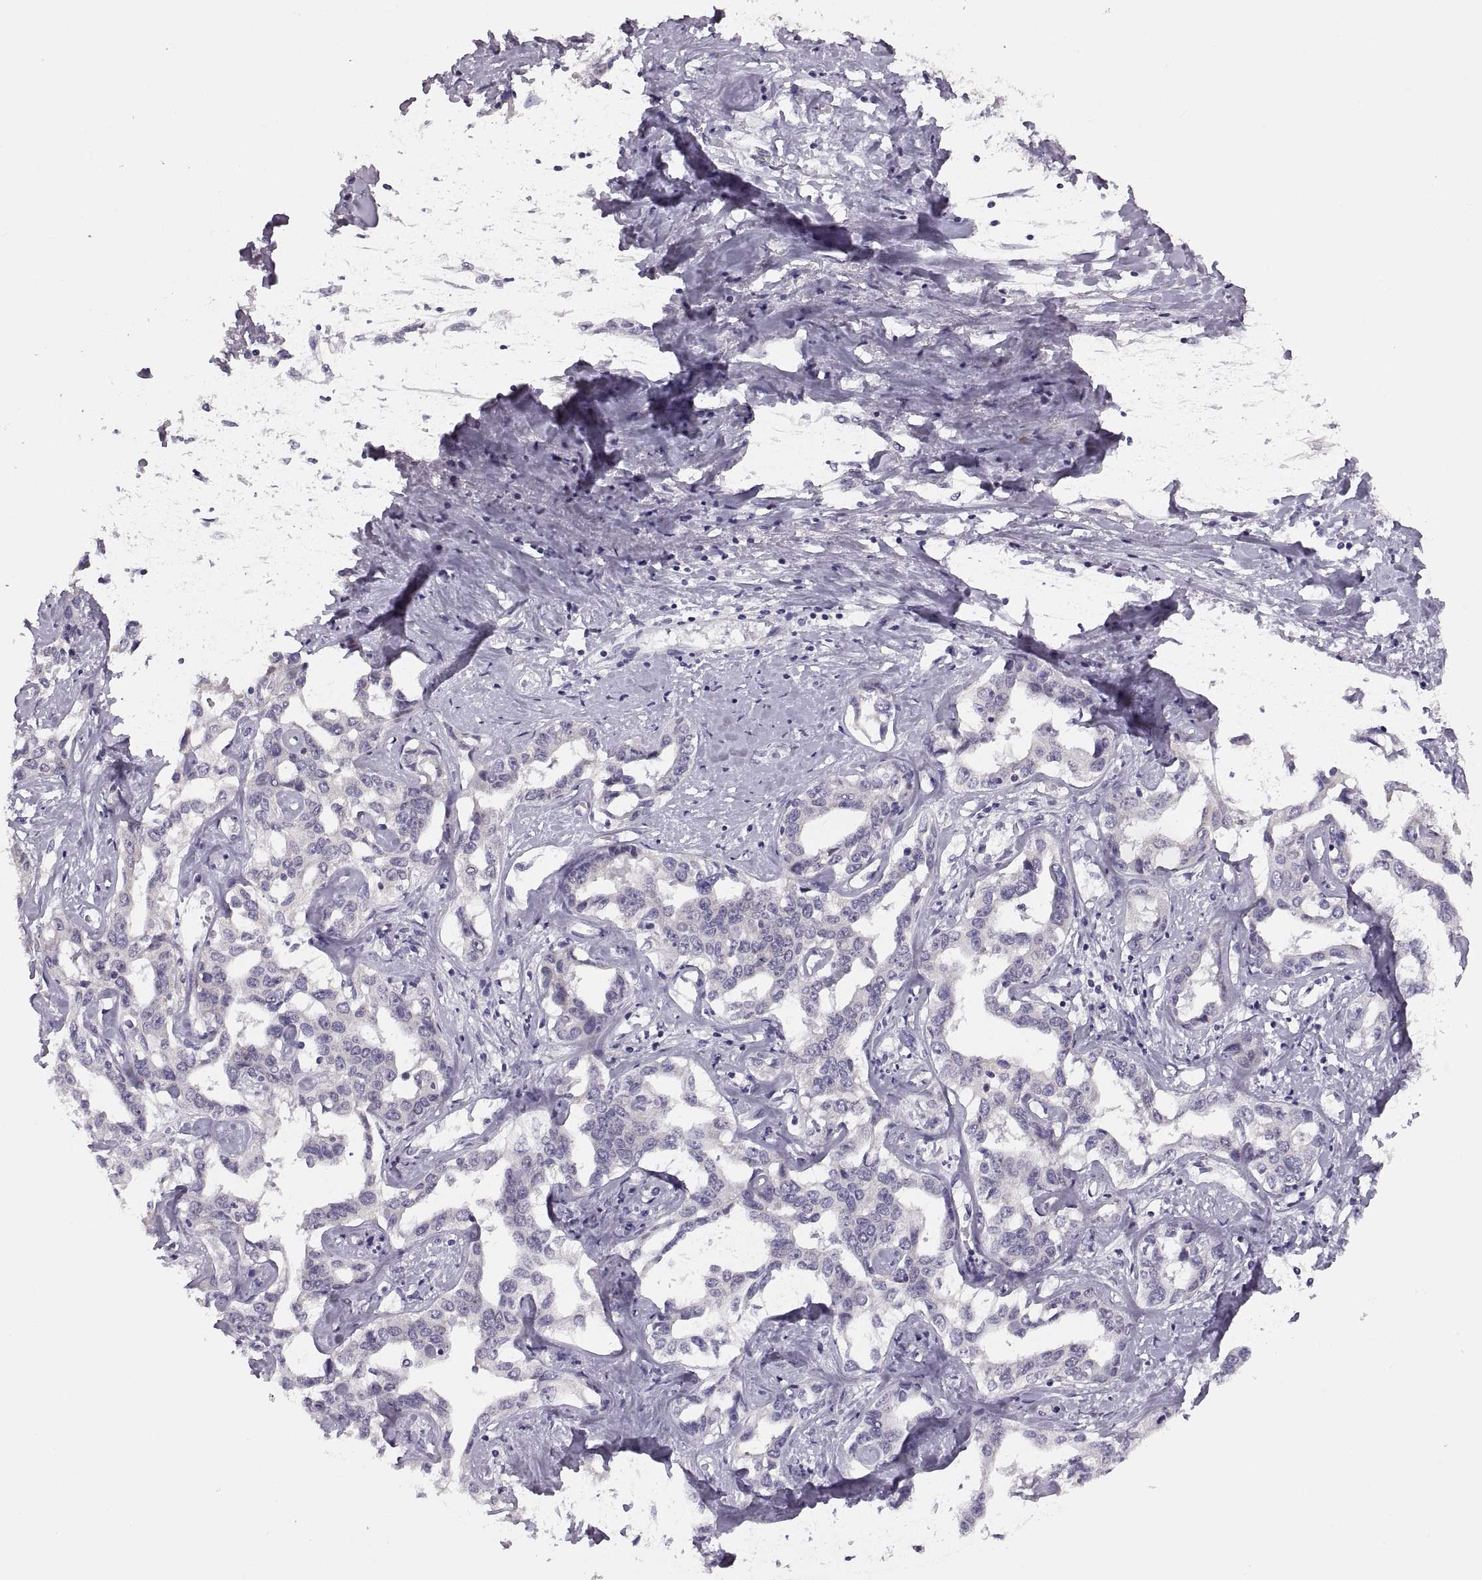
{"staining": {"intensity": "negative", "quantity": "none", "location": "none"}, "tissue": "liver cancer", "cell_type": "Tumor cells", "image_type": "cancer", "snomed": [{"axis": "morphology", "description": "Cholangiocarcinoma"}, {"axis": "topography", "description": "Liver"}], "caption": "The image reveals no significant expression in tumor cells of liver cholangiocarcinoma.", "gene": "ADH6", "patient": {"sex": "male", "age": 59}}